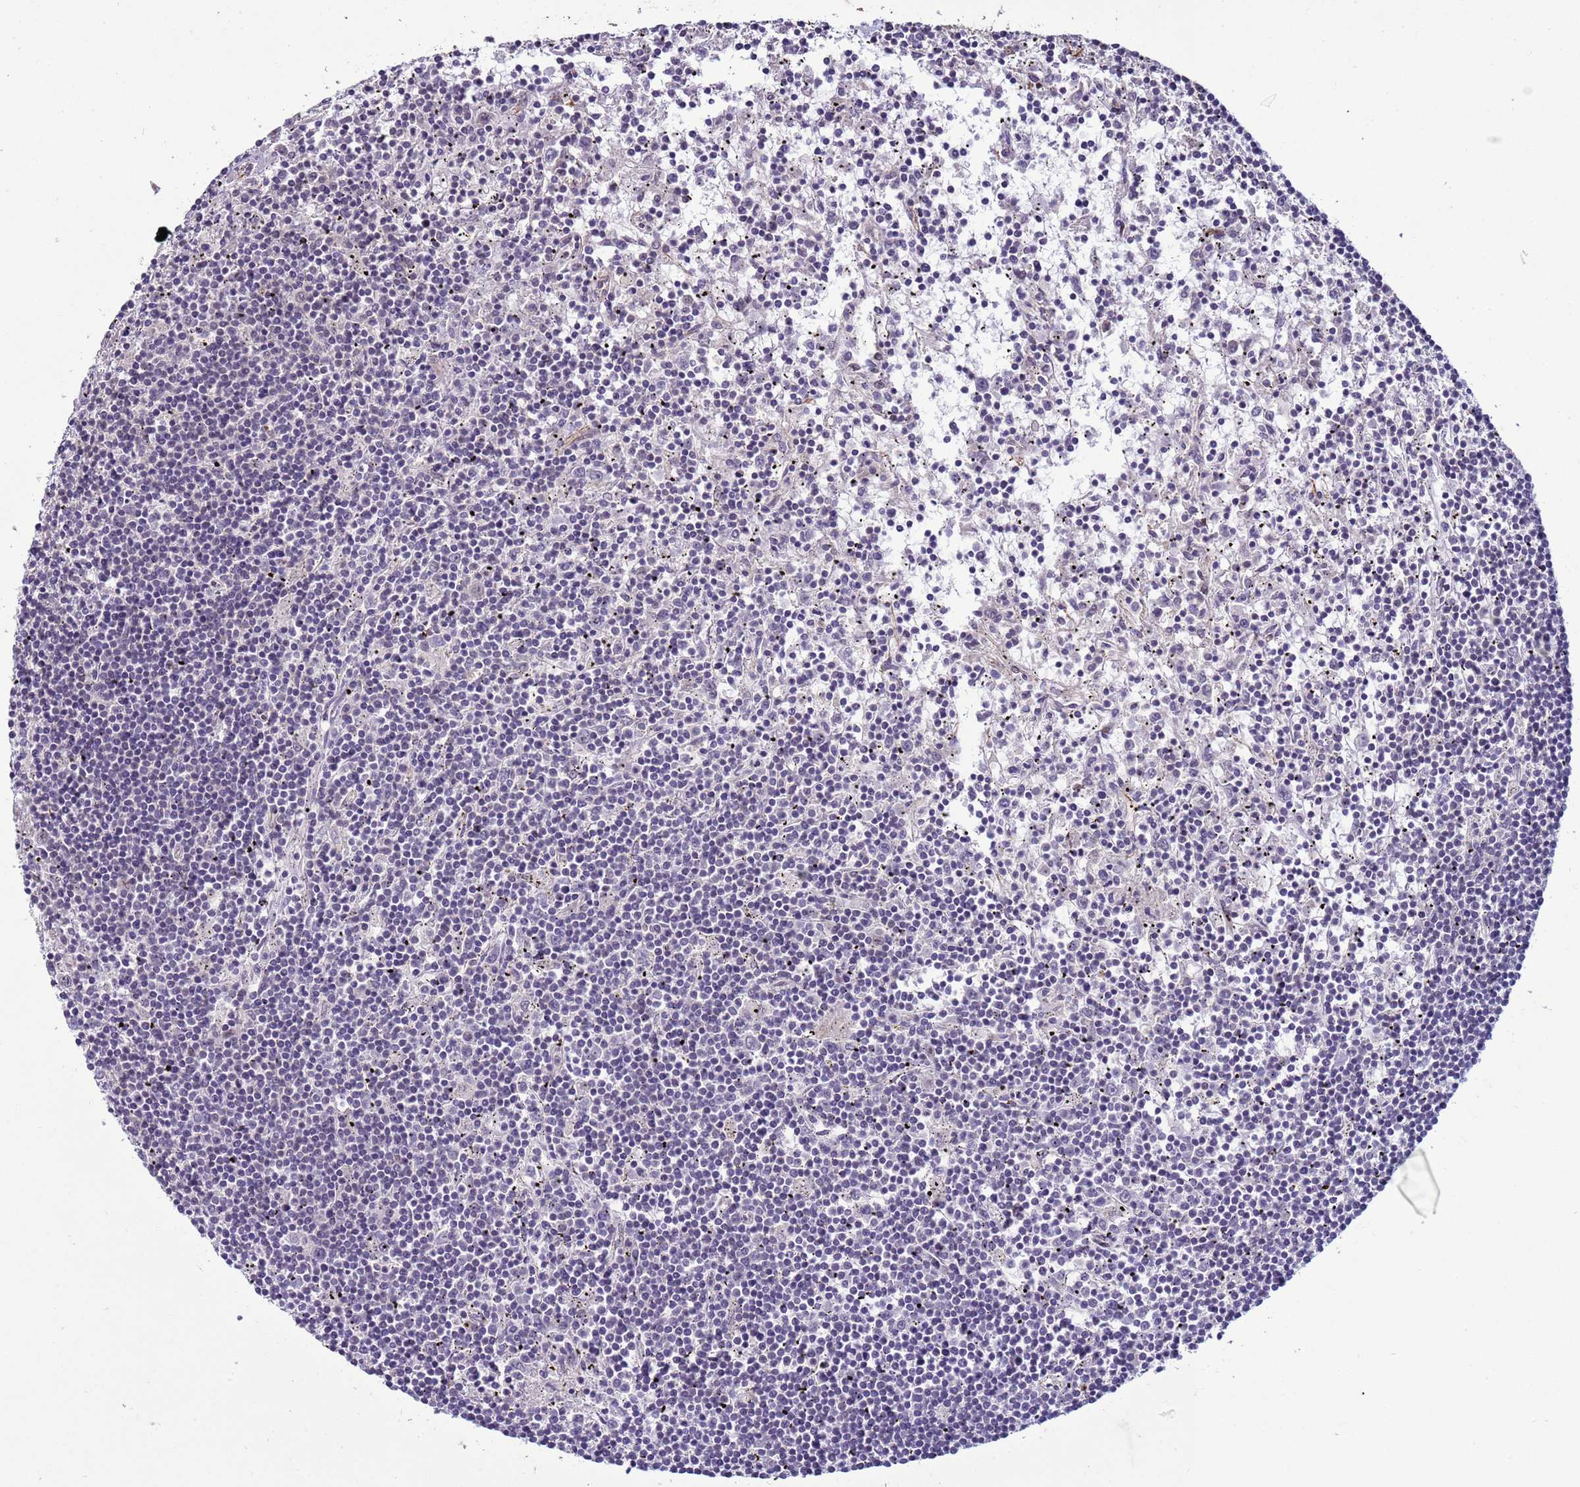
{"staining": {"intensity": "negative", "quantity": "none", "location": "none"}, "tissue": "lymphoma", "cell_type": "Tumor cells", "image_type": "cancer", "snomed": [{"axis": "morphology", "description": "Malignant lymphoma, non-Hodgkin's type, Low grade"}, {"axis": "topography", "description": "Spleen"}], "caption": "Immunohistochemistry (IHC) of human malignant lymphoma, non-Hodgkin's type (low-grade) displays no expression in tumor cells. (DAB (3,3'-diaminobenzidine) immunohistochemistry (IHC) visualized using brightfield microscopy, high magnification).", "gene": "SHC3", "patient": {"sex": "male", "age": 76}}